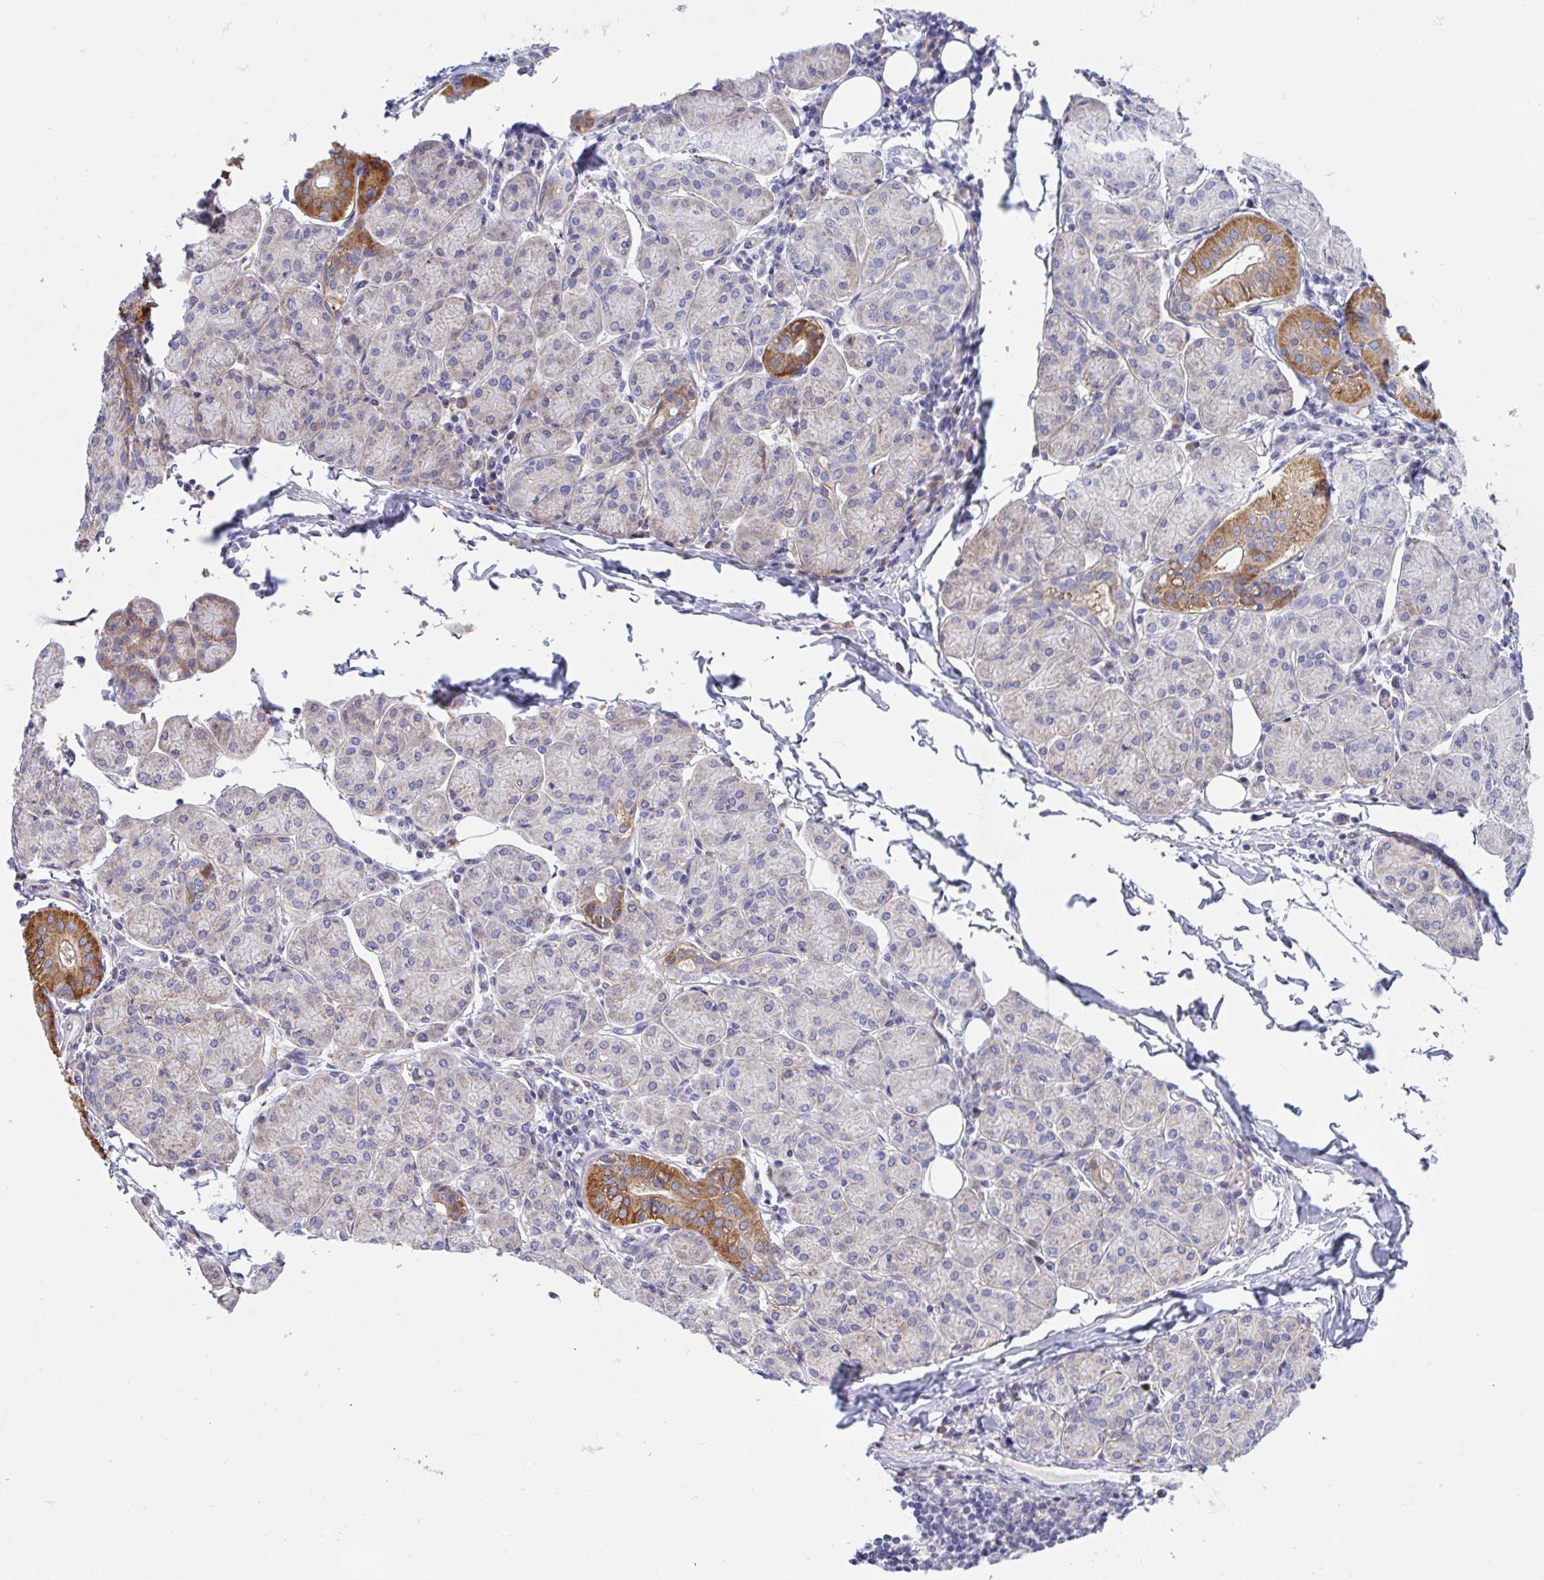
{"staining": {"intensity": "strong", "quantity": "<25%", "location": "cytoplasmic/membranous"}, "tissue": "salivary gland", "cell_type": "Glandular cells", "image_type": "normal", "snomed": [{"axis": "morphology", "description": "Normal tissue, NOS"}, {"axis": "morphology", "description": "Inflammation, NOS"}, {"axis": "topography", "description": "Lymph node"}, {"axis": "topography", "description": "Salivary gland"}], "caption": "Immunohistochemical staining of benign salivary gland displays <25% levels of strong cytoplasmic/membranous protein positivity in about <25% of glandular cells.", "gene": "NTN1", "patient": {"sex": "male", "age": 3}}